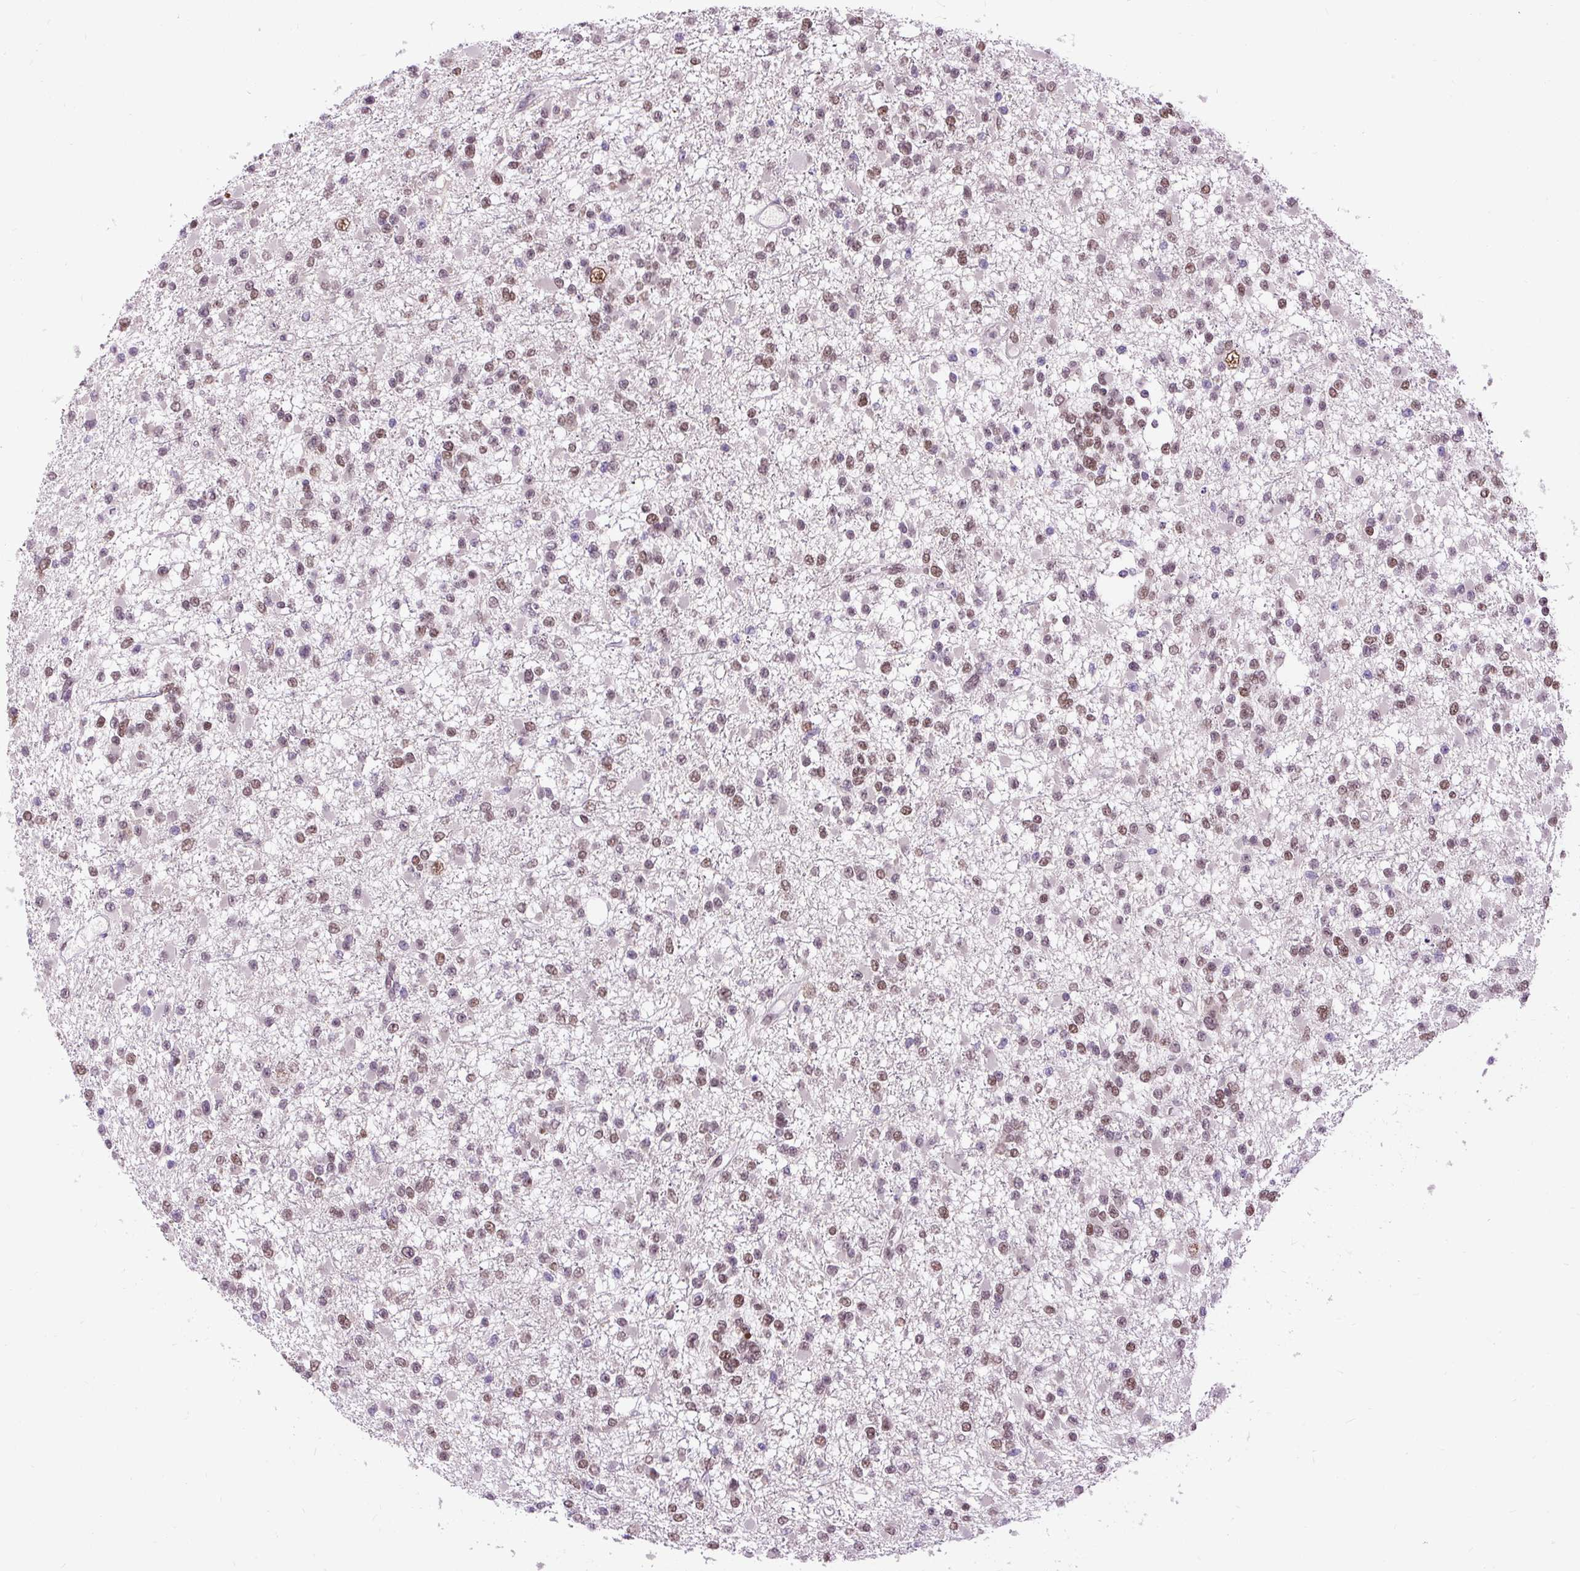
{"staining": {"intensity": "moderate", "quantity": ">75%", "location": "nuclear"}, "tissue": "glioma", "cell_type": "Tumor cells", "image_type": "cancer", "snomed": [{"axis": "morphology", "description": "Glioma, malignant, Low grade"}, {"axis": "topography", "description": "Brain"}], "caption": "Glioma stained with IHC displays moderate nuclear positivity in approximately >75% of tumor cells.", "gene": "ZNF672", "patient": {"sex": "female", "age": 22}}